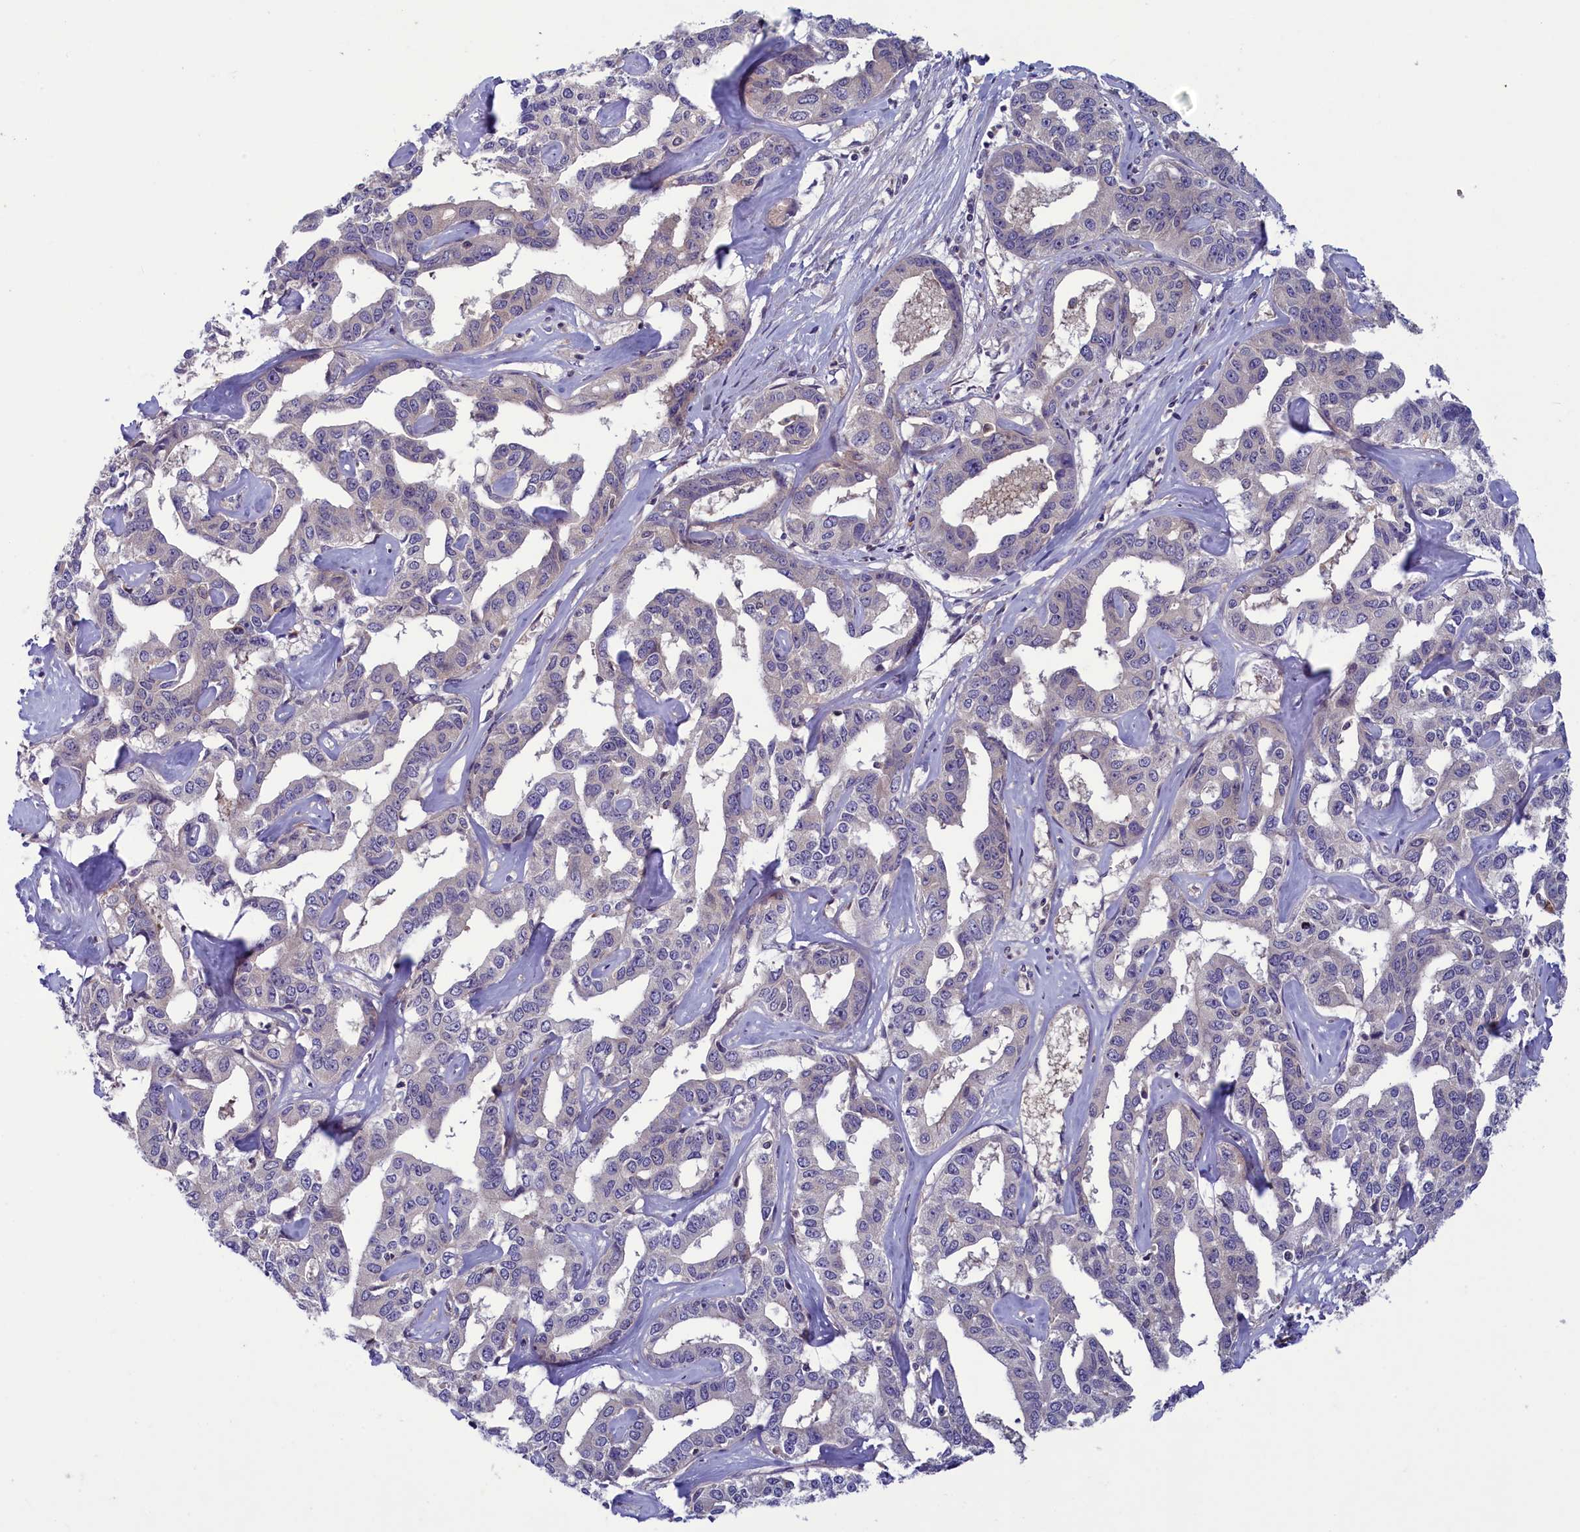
{"staining": {"intensity": "negative", "quantity": "none", "location": "none"}, "tissue": "liver cancer", "cell_type": "Tumor cells", "image_type": "cancer", "snomed": [{"axis": "morphology", "description": "Cholangiocarcinoma"}, {"axis": "topography", "description": "Liver"}], "caption": "Immunohistochemistry of human liver cancer demonstrates no positivity in tumor cells.", "gene": "NUBP1", "patient": {"sex": "male", "age": 59}}